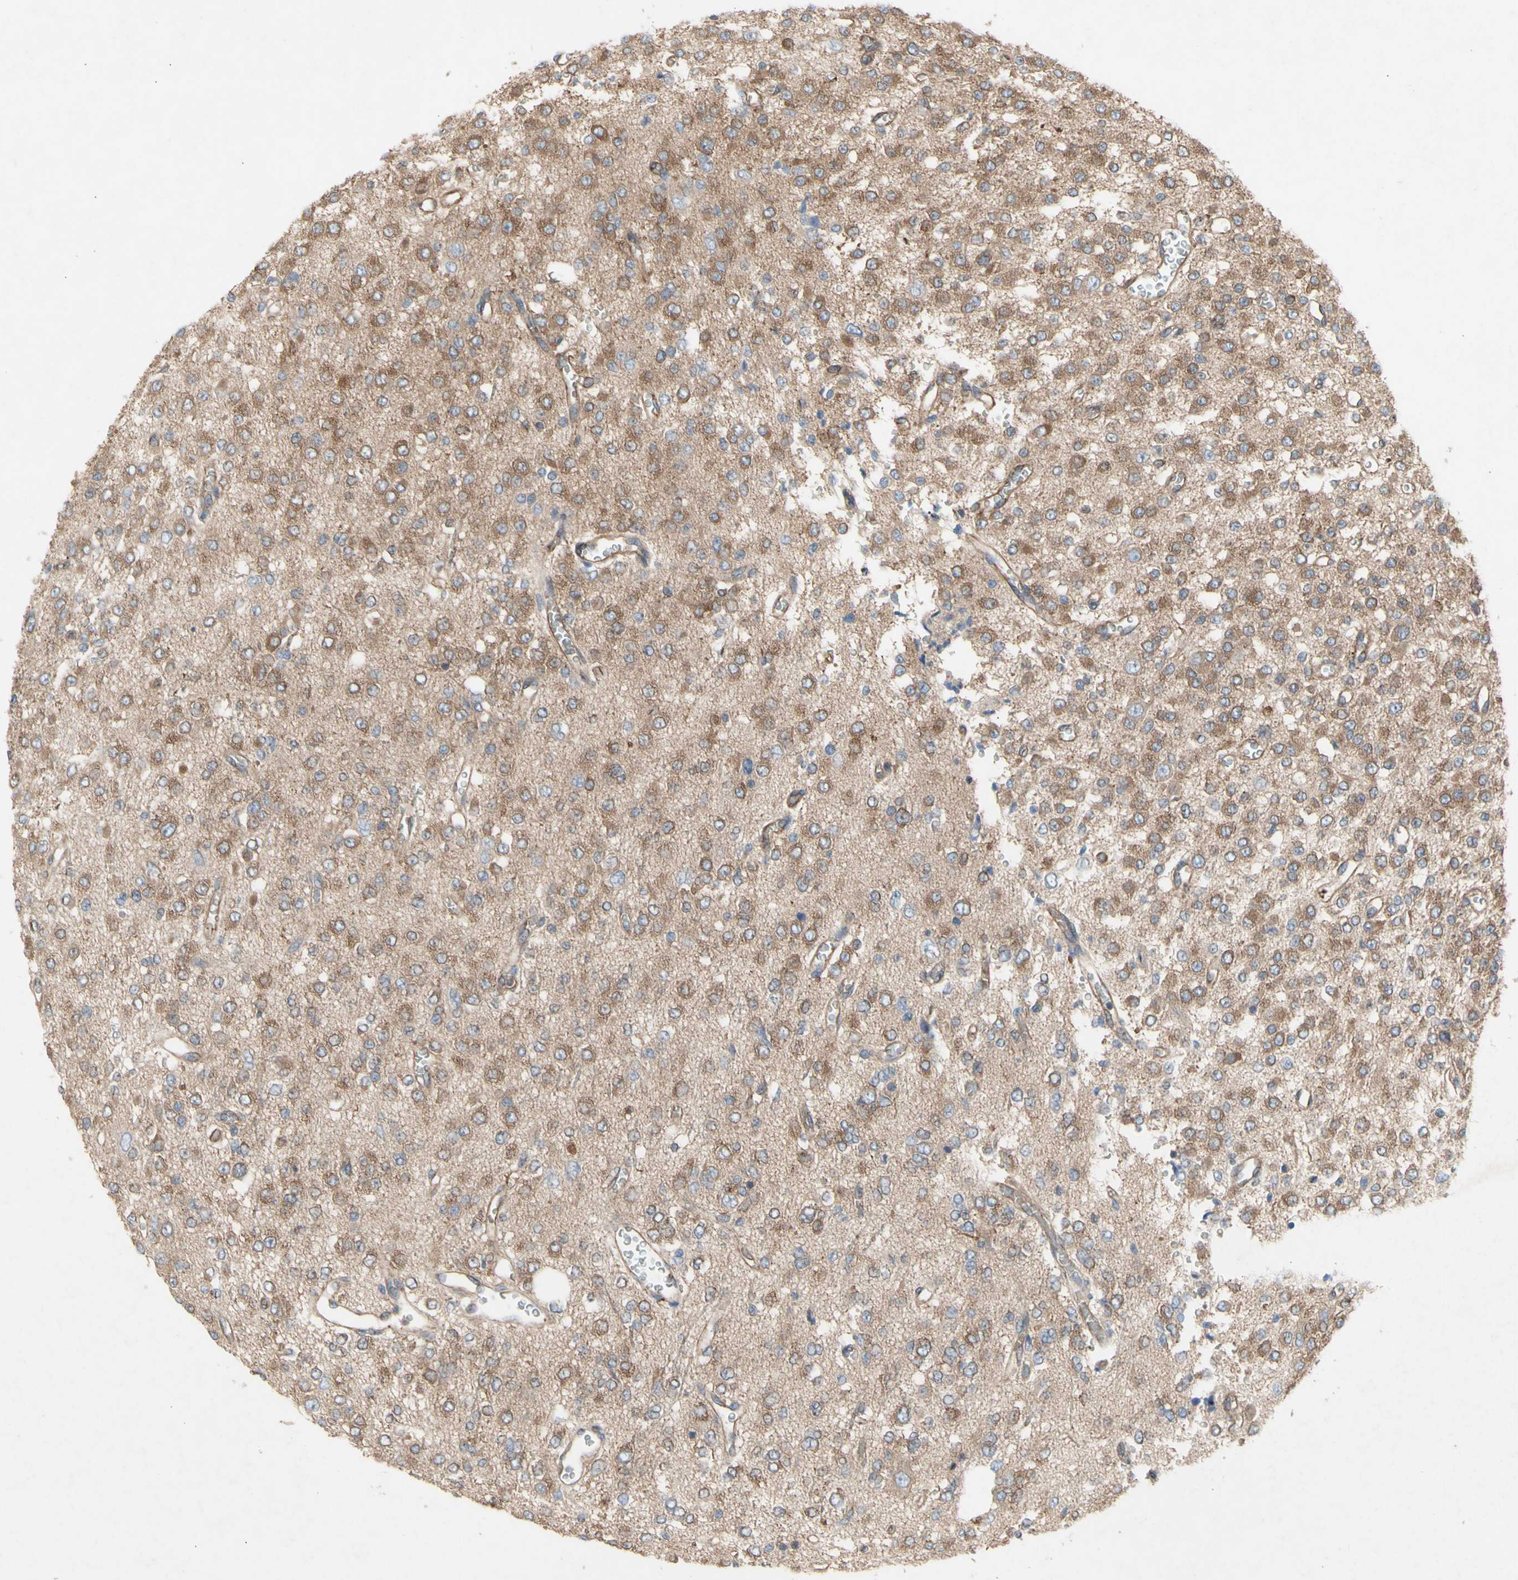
{"staining": {"intensity": "moderate", "quantity": "25%-75%", "location": "cytoplasmic/membranous"}, "tissue": "glioma", "cell_type": "Tumor cells", "image_type": "cancer", "snomed": [{"axis": "morphology", "description": "Glioma, malignant, Low grade"}, {"axis": "topography", "description": "Brain"}], "caption": "Immunohistochemistry (IHC) (DAB (3,3'-diaminobenzidine)) staining of glioma displays moderate cytoplasmic/membranous protein expression in approximately 25%-75% of tumor cells.", "gene": "KLC1", "patient": {"sex": "male", "age": 38}}